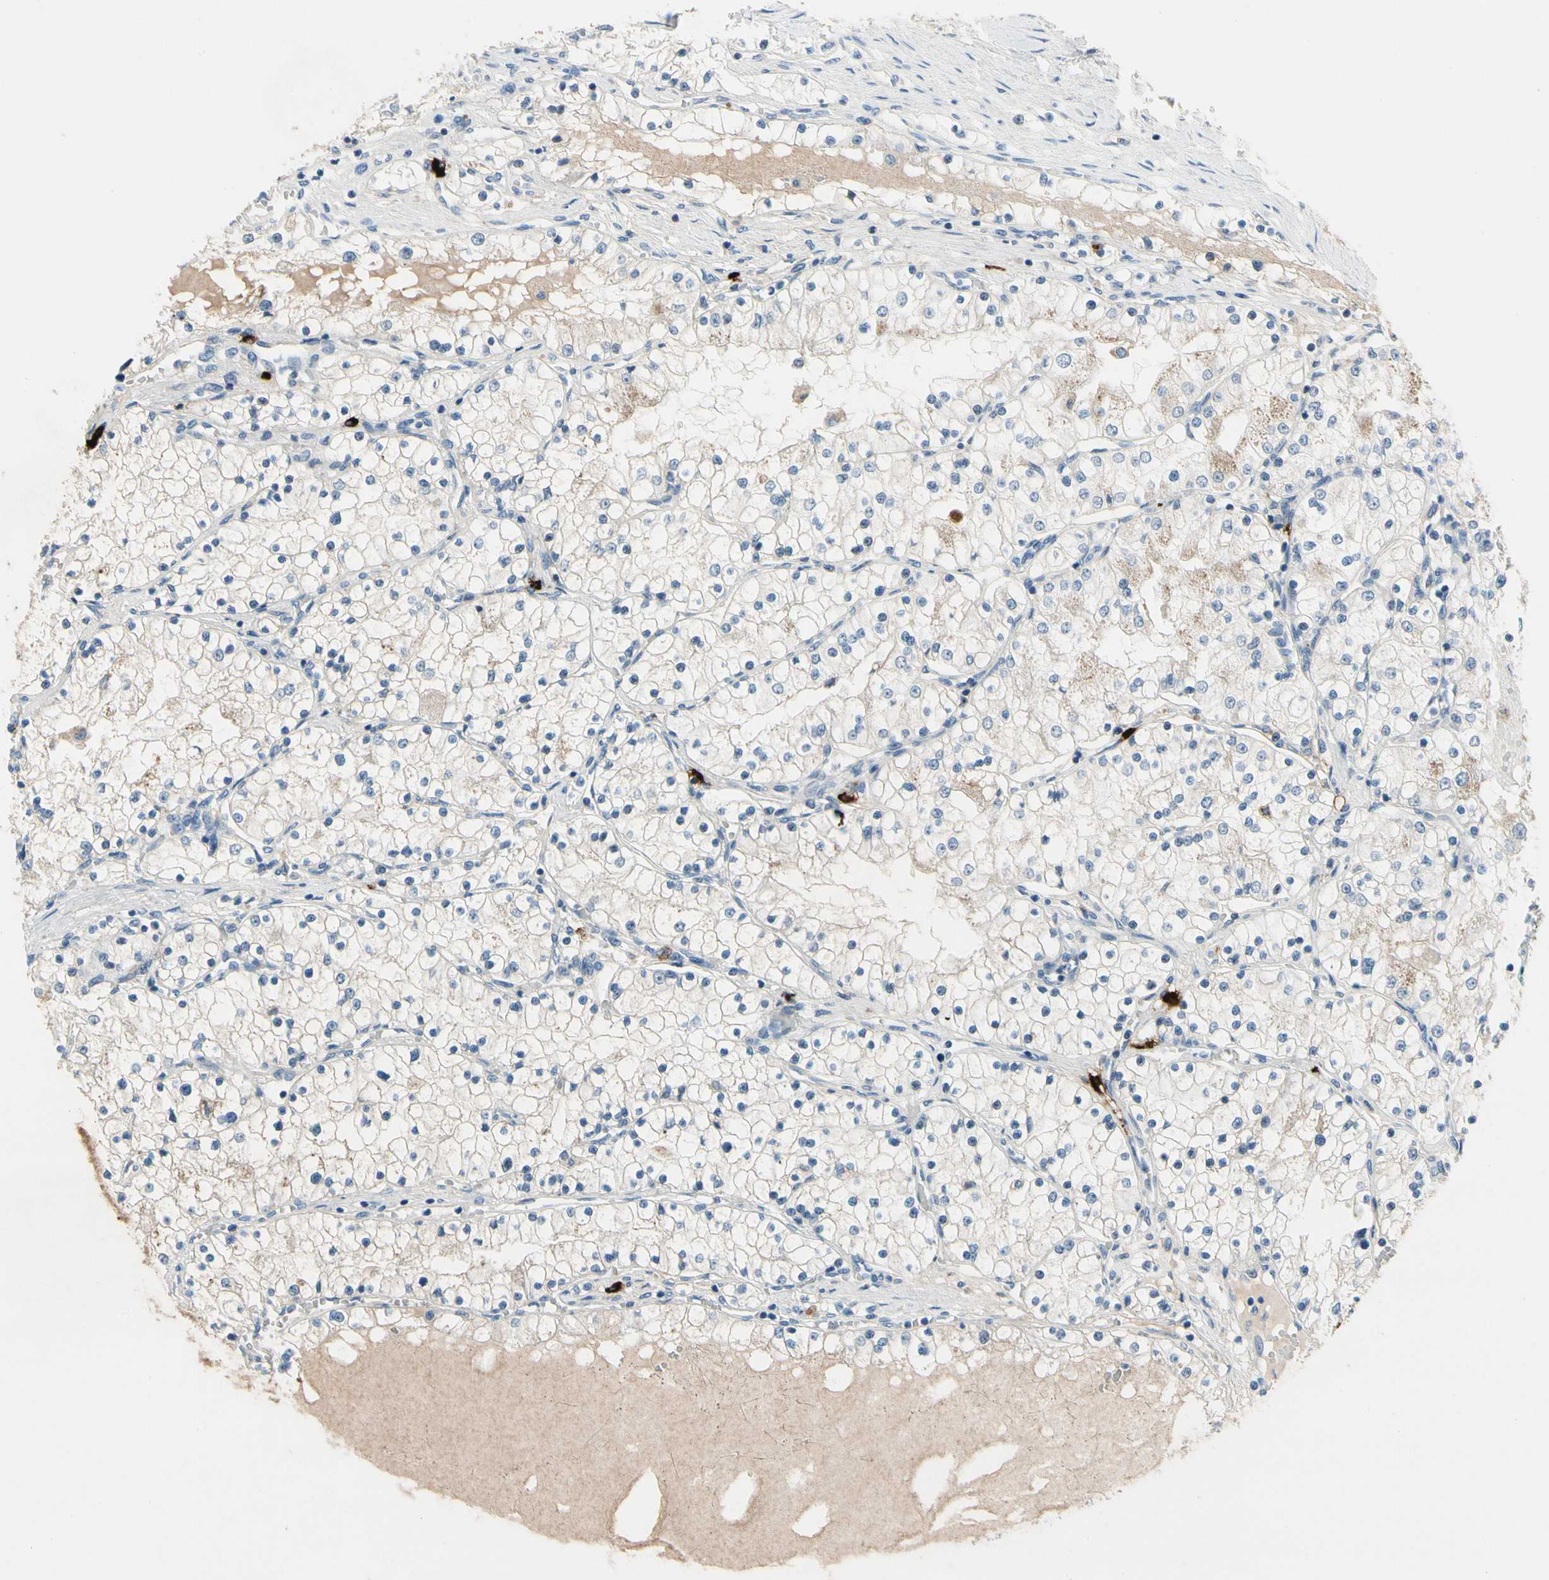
{"staining": {"intensity": "weak", "quantity": "25%-75%", "location": "cytoplasmic/membranous"}, "tissue": "renal cancer", "cell_type": "Tumor cells", "image_type": "cancer", "snomed": [{"axis": "morphology", "description": "Adenocarcinoma, NOS"}, {"axis": "topography", "description": "Kidney"}], "caption": "Immunohistochemistry of human renal adenocarcinoma demonstrates low levels of weak cytoplasmic/membranous expression in about 25%-75% of tumor cells.", "gene": "CPA3", "patient": {"sex": "male", "age": 68}}